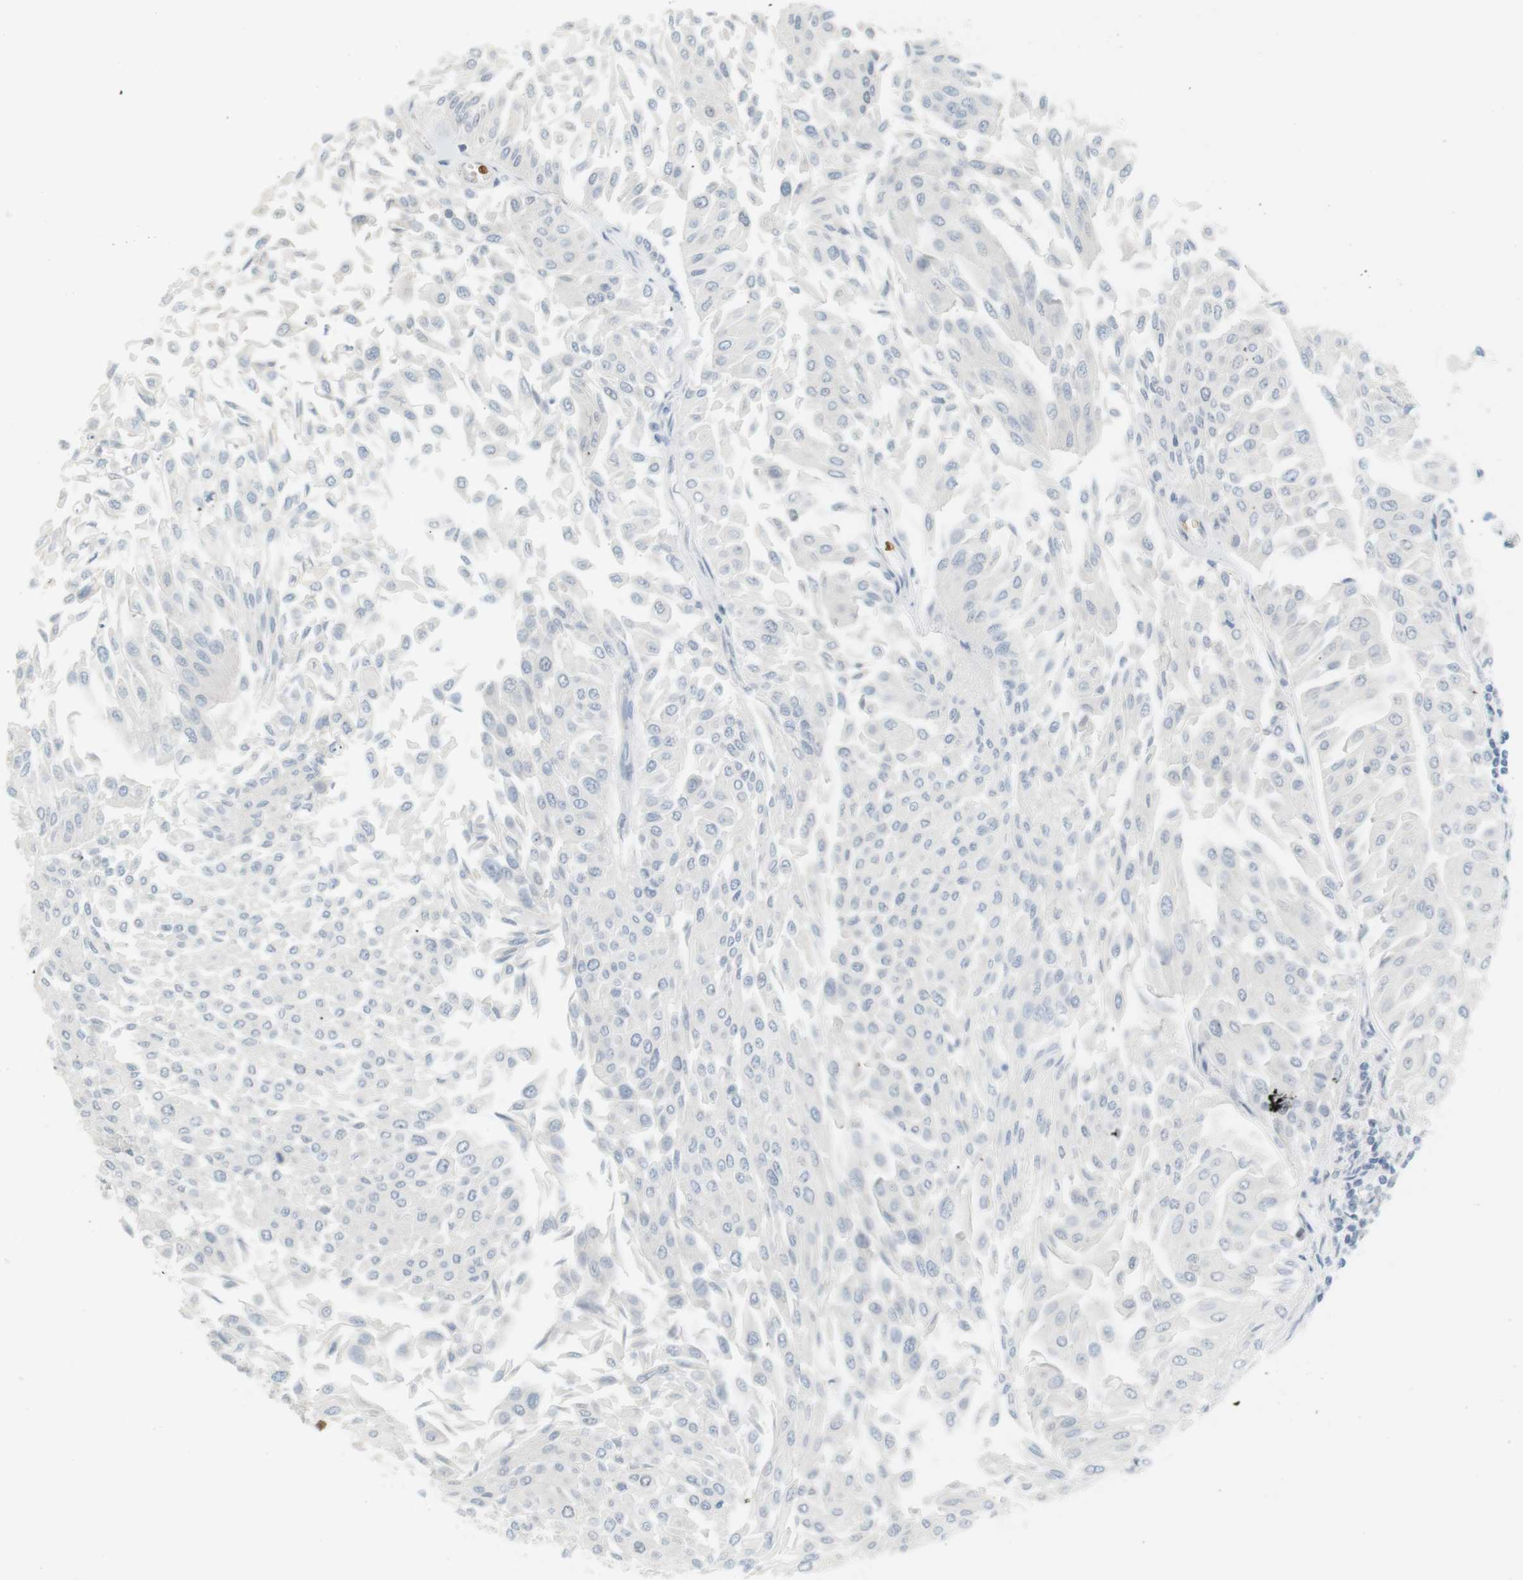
{"staining": {"intensity": "negative", "quantity": "none", "location": "none"}, "tissue": "urothelial cancer", "cell_type": "Tumor cells", "image_type": "cancer", "snomed": [{"axis": "morphology", "description": "Urothelial carcinoma, Low grade"}, {"axis": "topography", "description": "Urinary bladder"}], "caption": "High power microscopy image of an immunohistochemistry histopathology image of urothelial cancer, revealing no significant positivity in tumor cells.", "gene": "DMC1", "patient": {"sex": "male", "age": 67}}